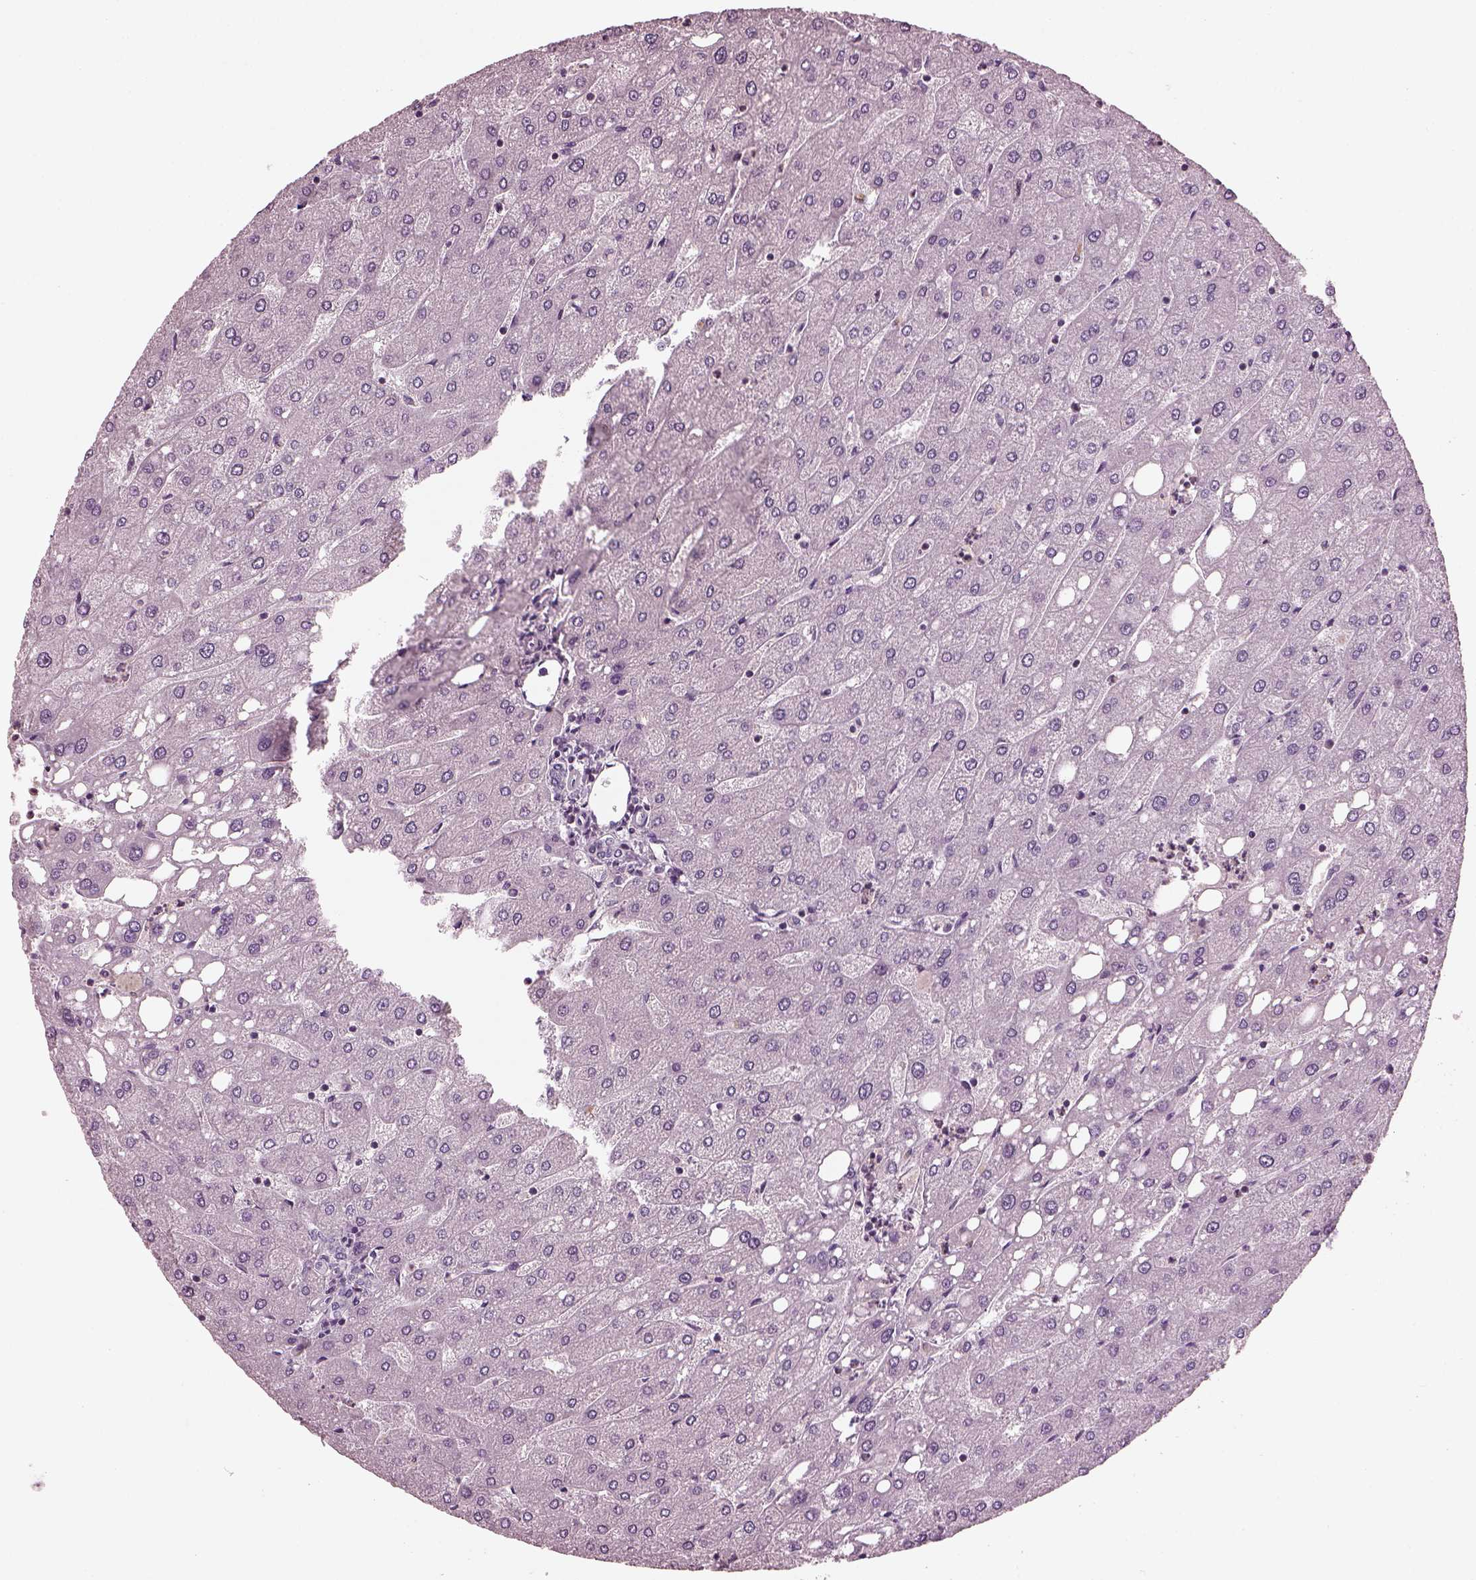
{"staining": {"intensity": "negative", "quantity": "none", "location": "none"}, "tissue": "liver", "cell_type": "Cholangiocytes", "image_type": "normal", "snomed": [{"axis": "morphology", "description": "Normal tissue, NOS"}, {"axis": "topography", "description": "Liver"}], "caption": "Immunohistochemistry micrograph of unremarkable human liver stained for a protein (brown), which exhibits no expression in cholangiocytes. The staining was performed using DAB (3,3'-diaminobenzidine) to visualize the protein expression in brown, while the nuclei were stained in blue with hematoxylin (Magnification: 20x).", "gene": "BFSP1", "patient": {"sex": "male", "age": 67}}